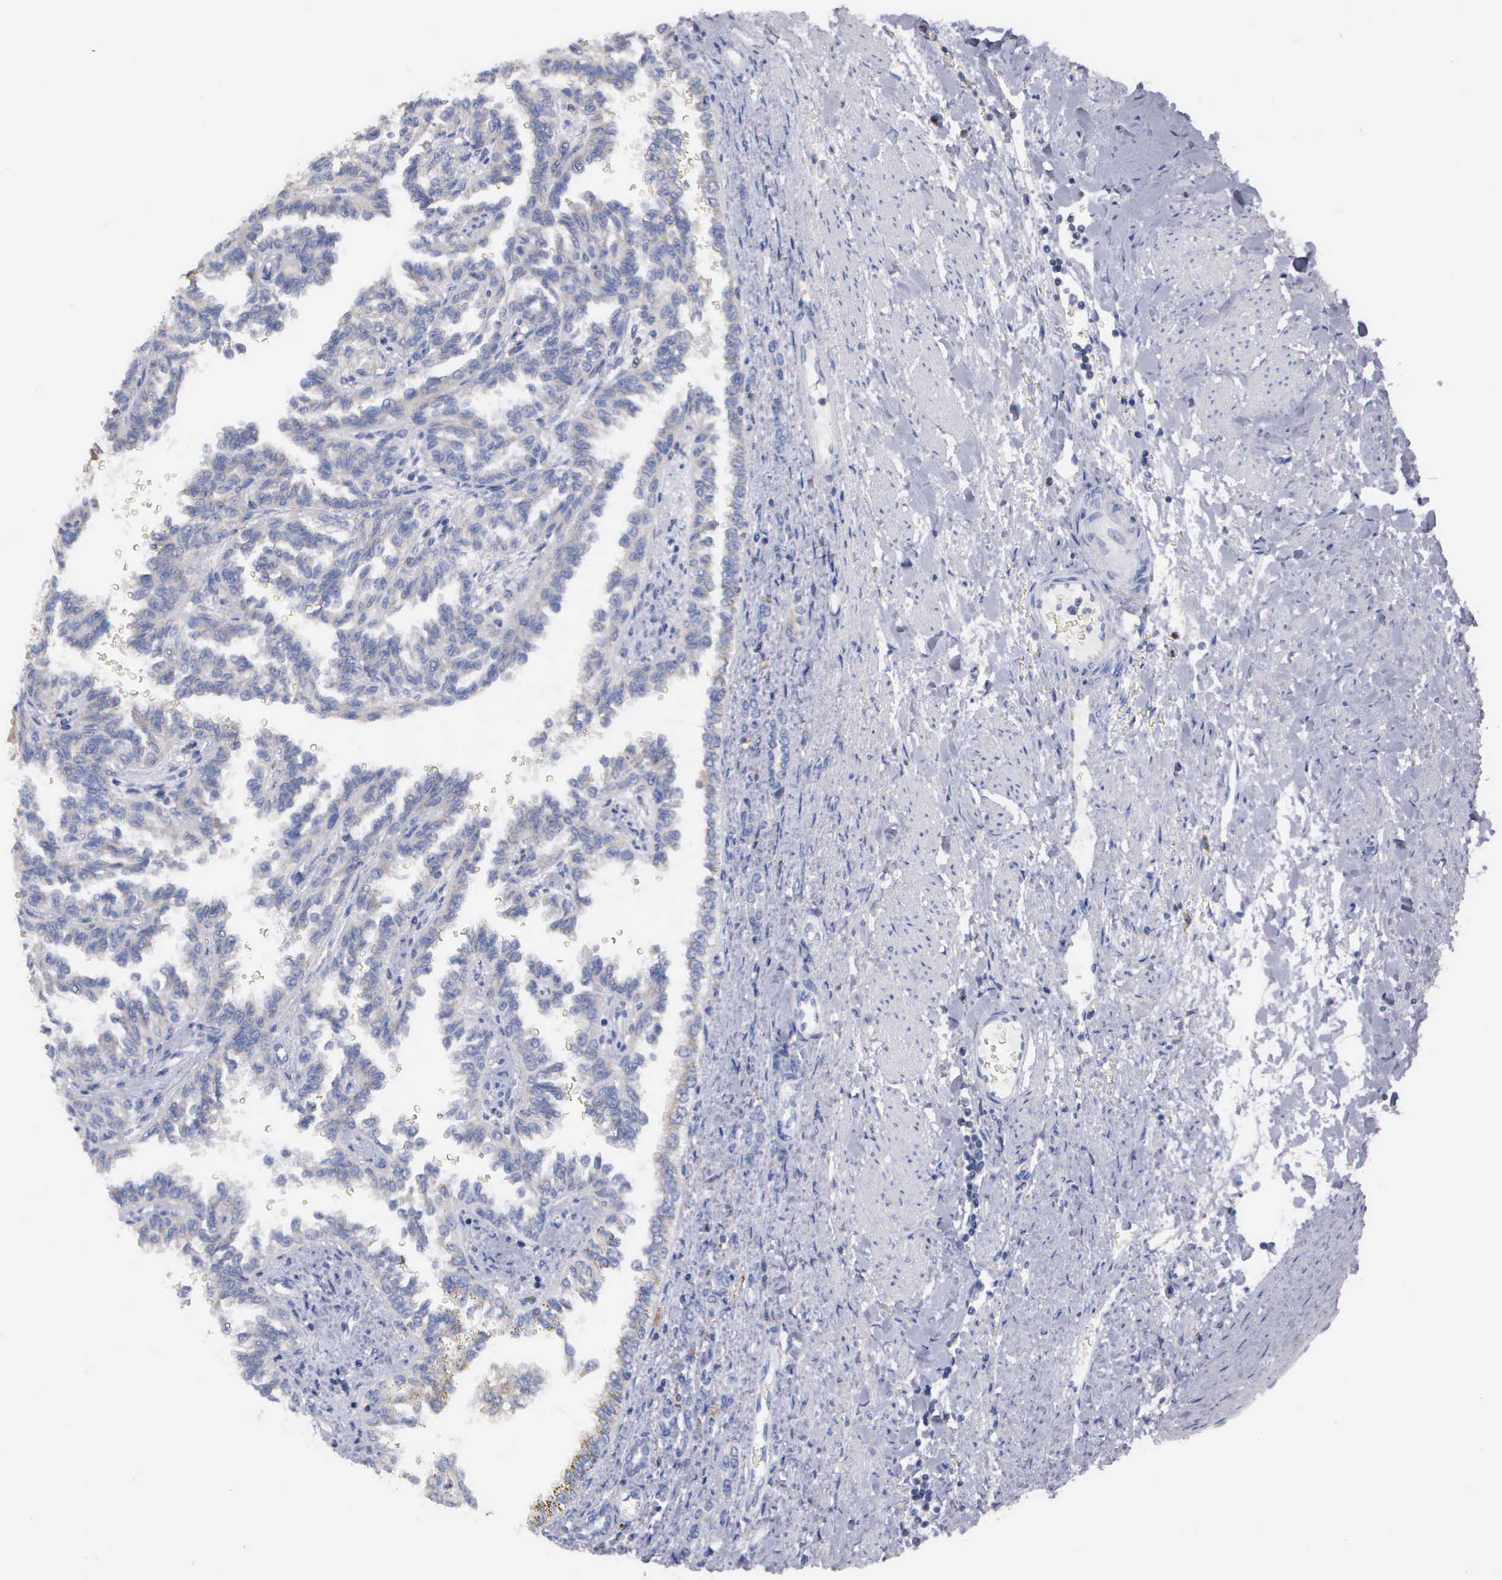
{"staining": {"intensity": "negative", "quantity": "none", "location": "none"}, "tissue": "renal cancer", "cell_type": "Tumor cells", "image_type": "cancer", "snomed": [{"axis": "morphology", "description": "Inflammation, NOS"}, {"axis": "morphology", "description": "Adenocarcinoma, NOS"}, {"axis": "topography", "description": "Kidney"}], "caption": "A high-resolution histopathology image shows IHC staining of renal cancer, which reveals no significant staining in tumor cells.", "gene": "PTGS2", "patient": {"sex": "male", "age": 68}}